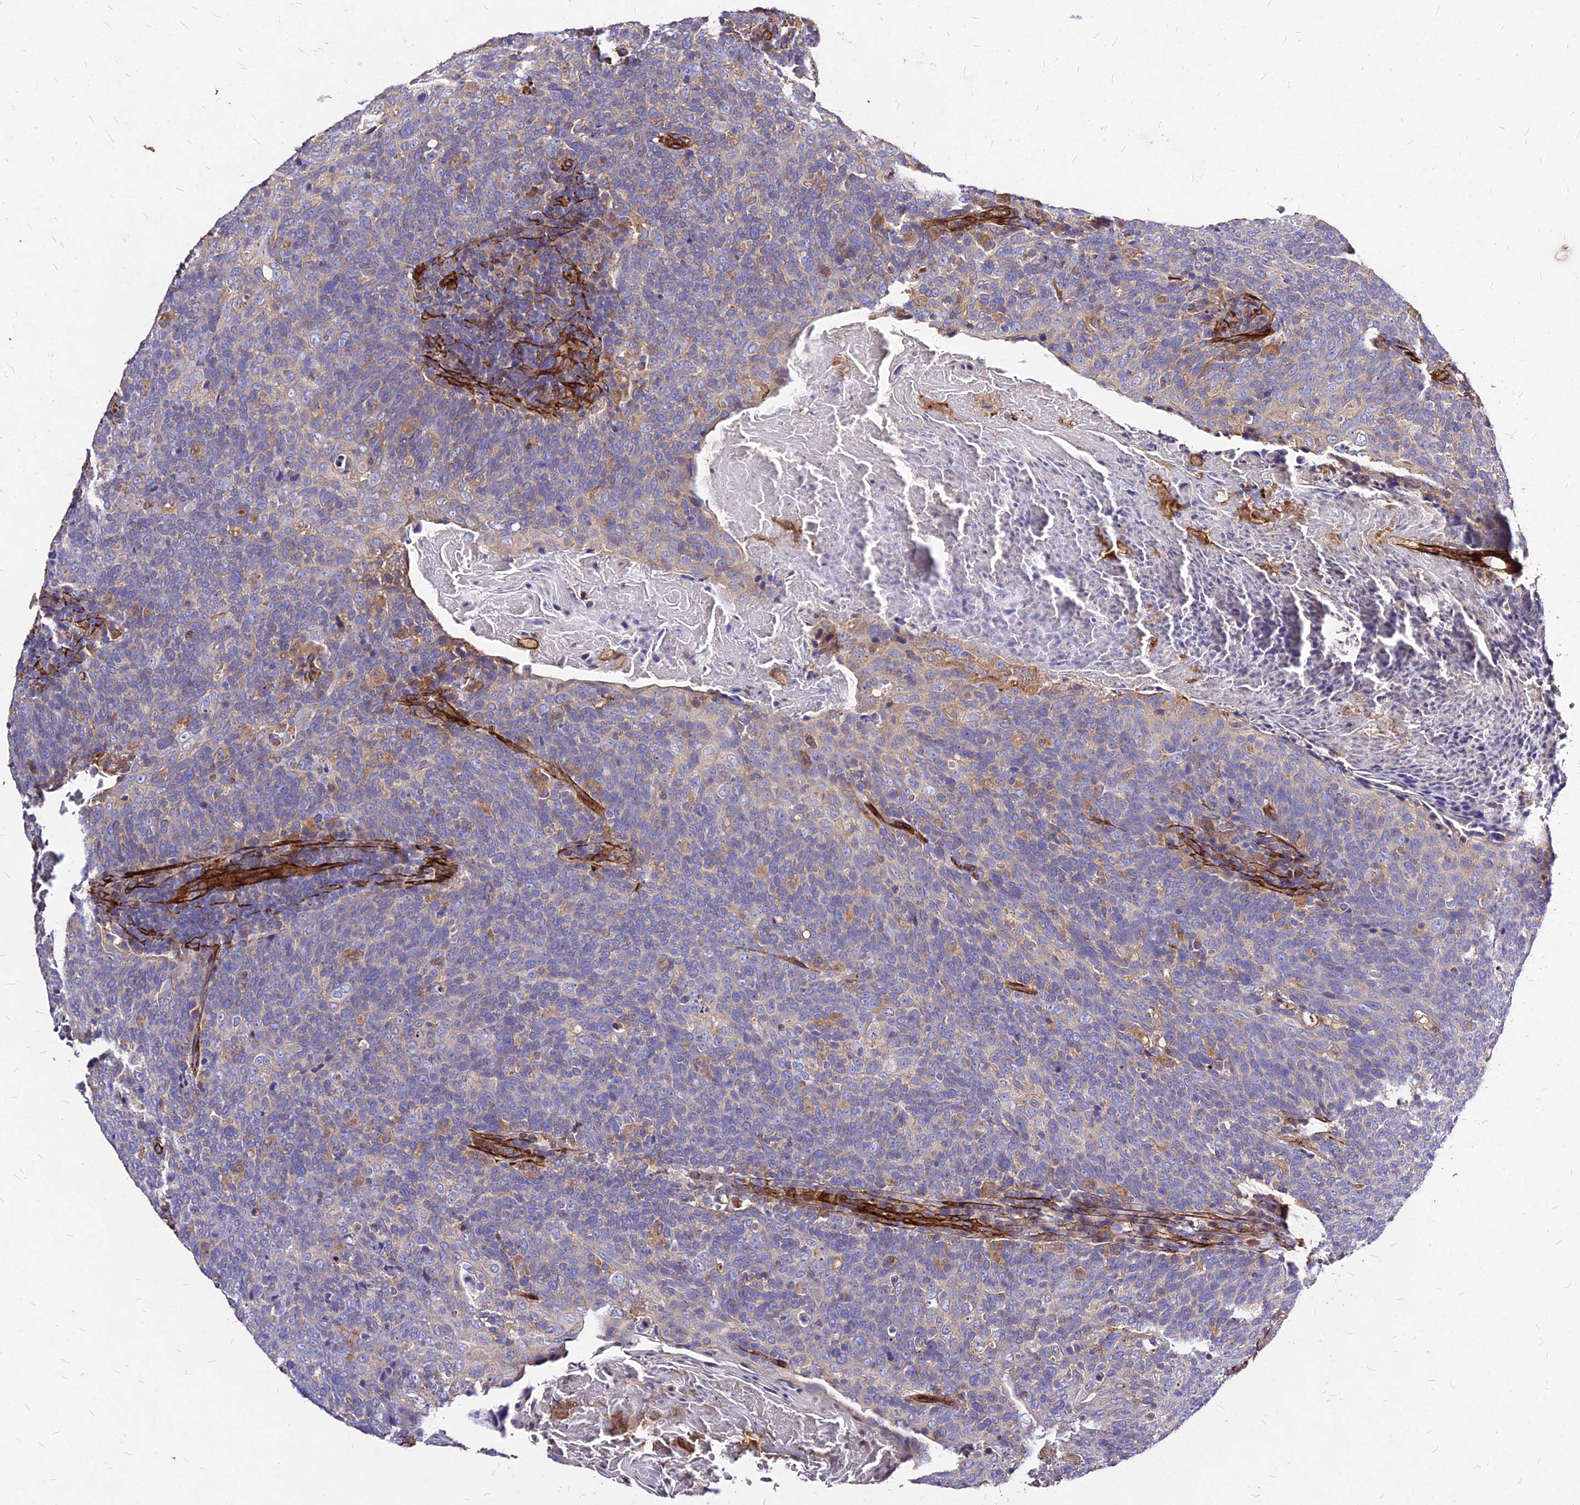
{"staining": {"intensity": "negative", "quantity": "none", "location": "none"}, "tissue": "head and neck cancer", "cell_type": "Tumor cells", "image_type": "cancer", "snomed": [{"axis": "morphology", "description": "Squamous cell carcinoma, NOS"}, {"axis": "morphology", "description": "Squamous cell carcinoma, metastatic, NOS"}, {"axis": "topography", "description": "Lymph node"}, {"axis": "topography", "description": "Head-Neck"}], "caption": "Protein analysis of metastatic squamous cell carcinoma (head and neck) displays no significant positivity in tumor cells.", "gene": "EFCC1", "patient": {"sex": "male", "age": 62}}